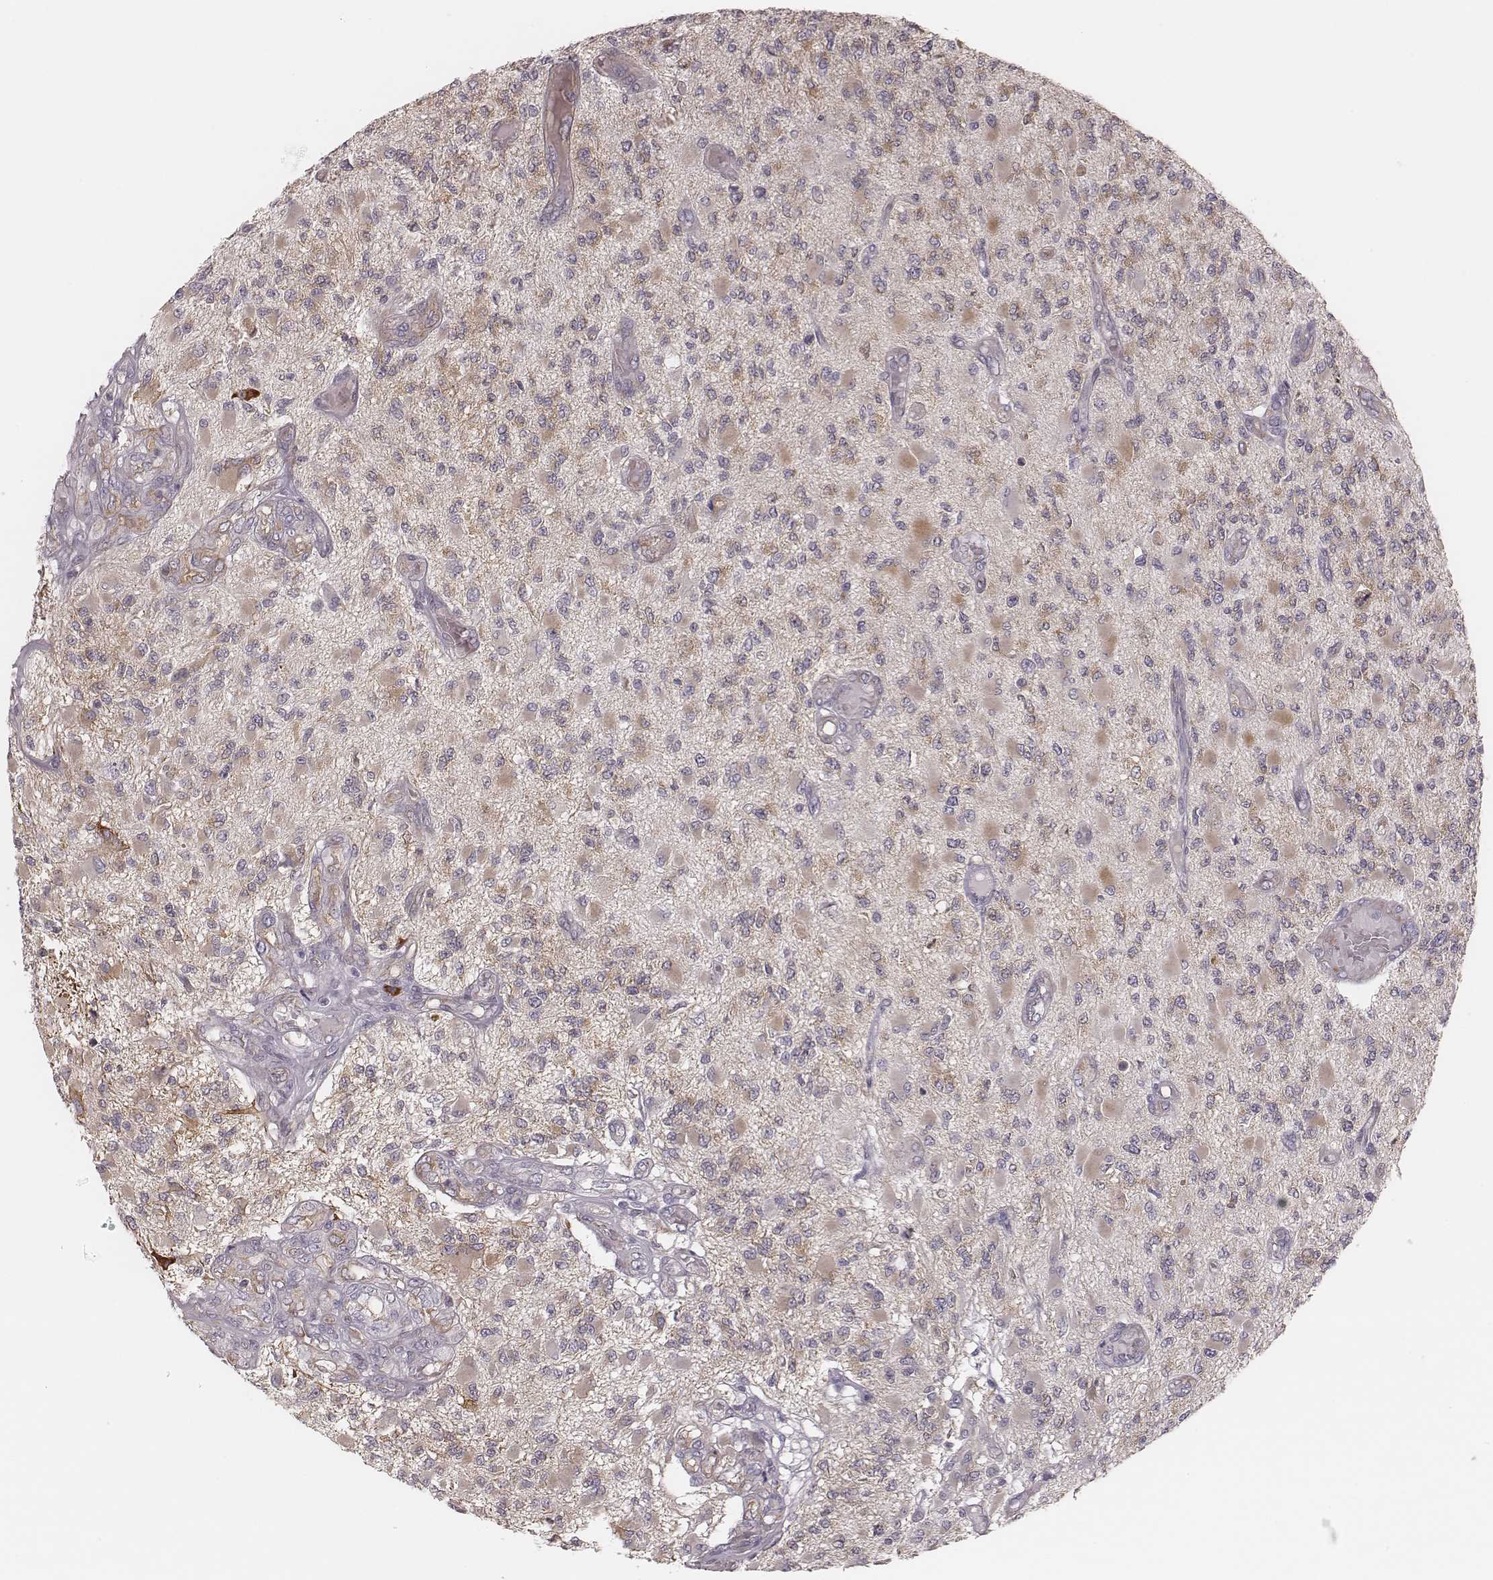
{"staining": {"intensity": "weak", "quantity": ">75%", "location": "cytoplasmic/membranous"}, "tissue": "glioma", "cell_type": "Tumor cells", "image_type": "cancer", "snomed": [{"axis": "morphology", "description": "Glioma, malignant, High grade"}, {"axis": "topography", "description": "Brain"}], "caption": "Malignant high-grade glioma stained with a protein marker demonstrates weak staining in tumor cells.", "gene": "KIF5C", "patient": {"sex": "female", "age": 63}}